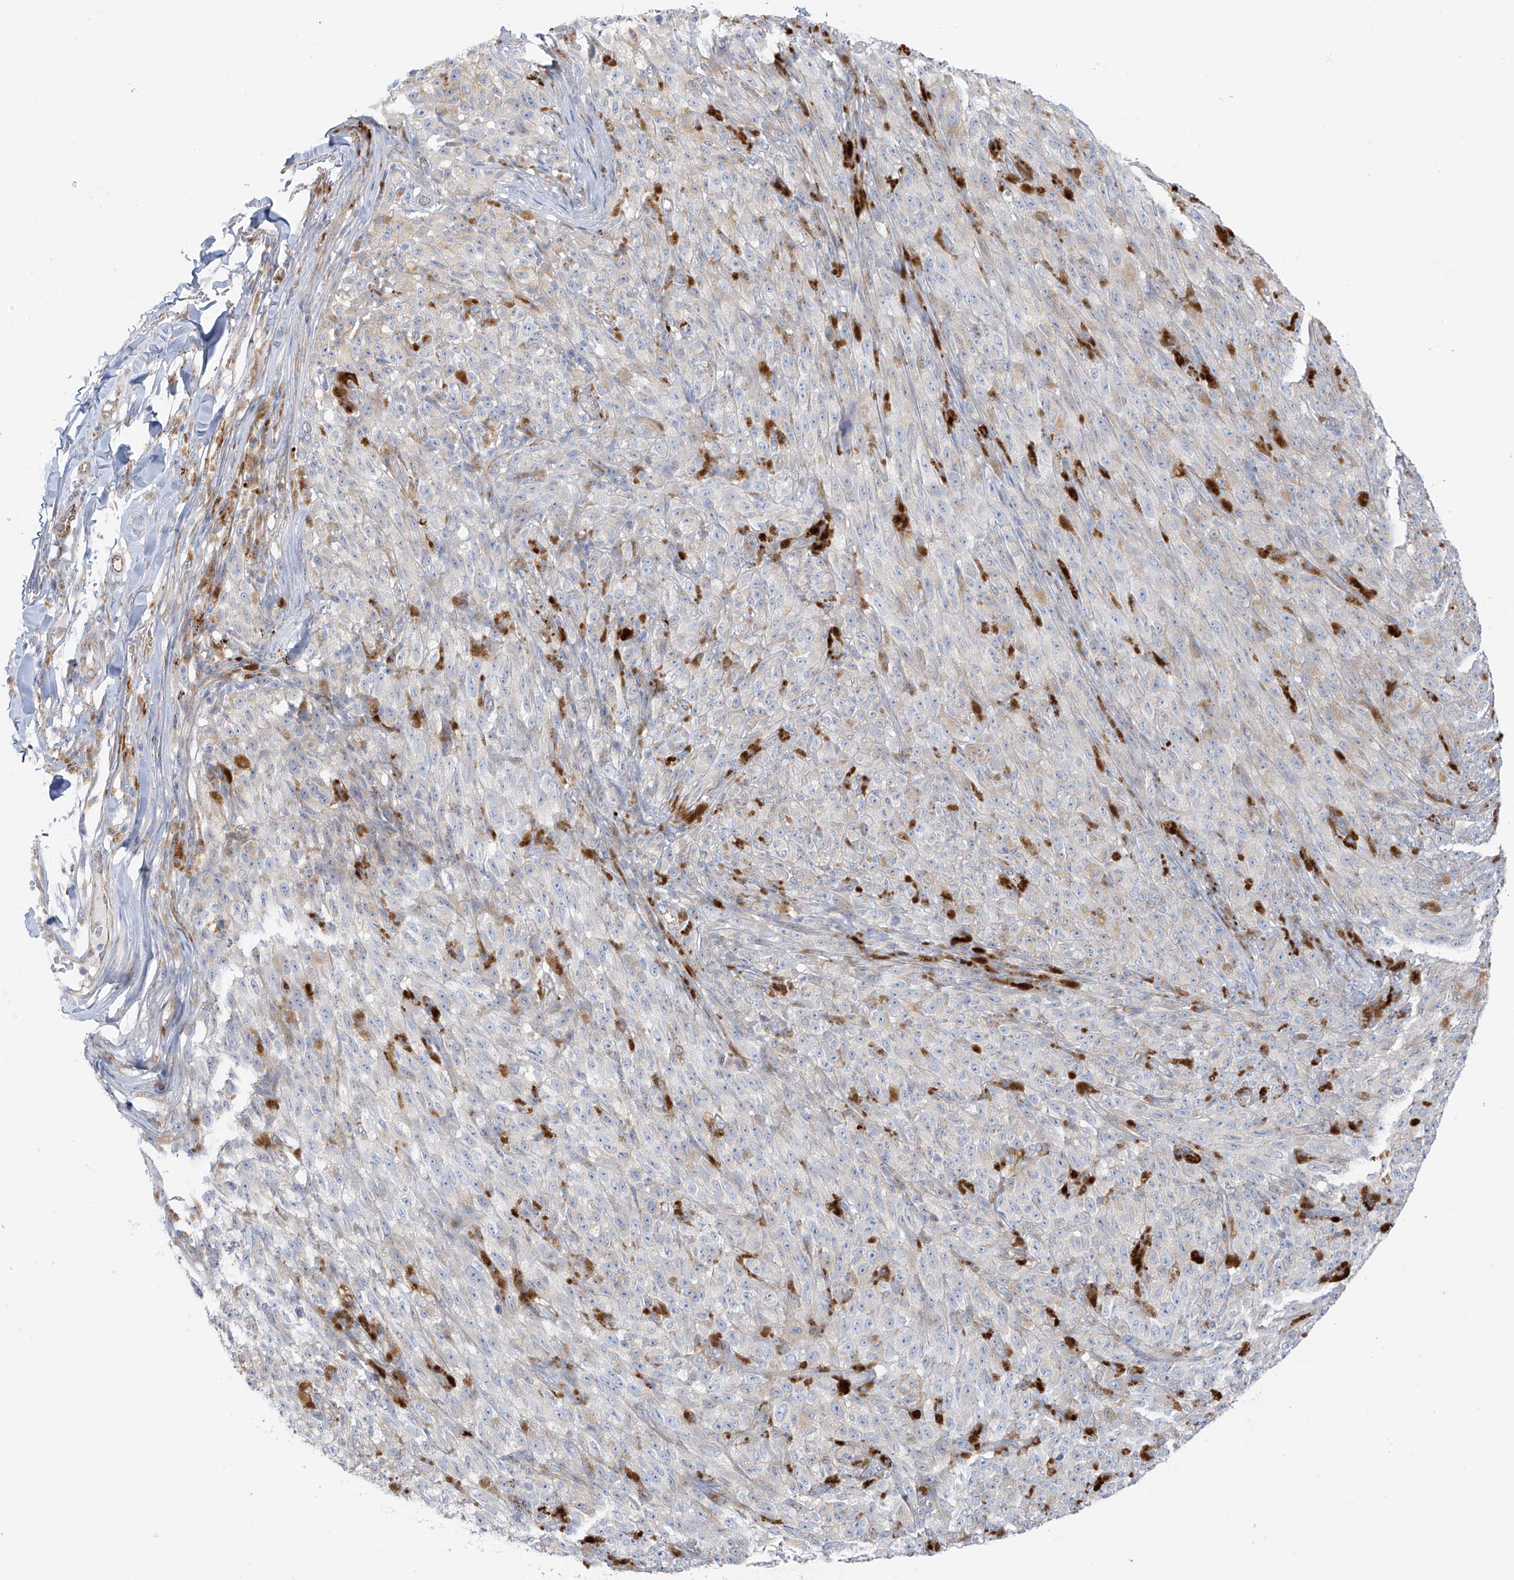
{"staining": {"intensity": "weak", "quantity": "<25%", "location": "cytoplasmic/membranous"}, "tissue": "melanoma", "cell_type": "Tumor cells", "image_type": "cancer", "snomed": [{"axis": "morphology", "description": "Malignant melanoma, NOS"}, {"axis": "topography", "description": "Skin"}], "caption": "Immunohistochemical staining of human melanoma exhibits no significant positivity in tumor cells. Nuclei are stained in blue.", "gene": "TAL2", "patient": {"sex": "female", "age": 82}}